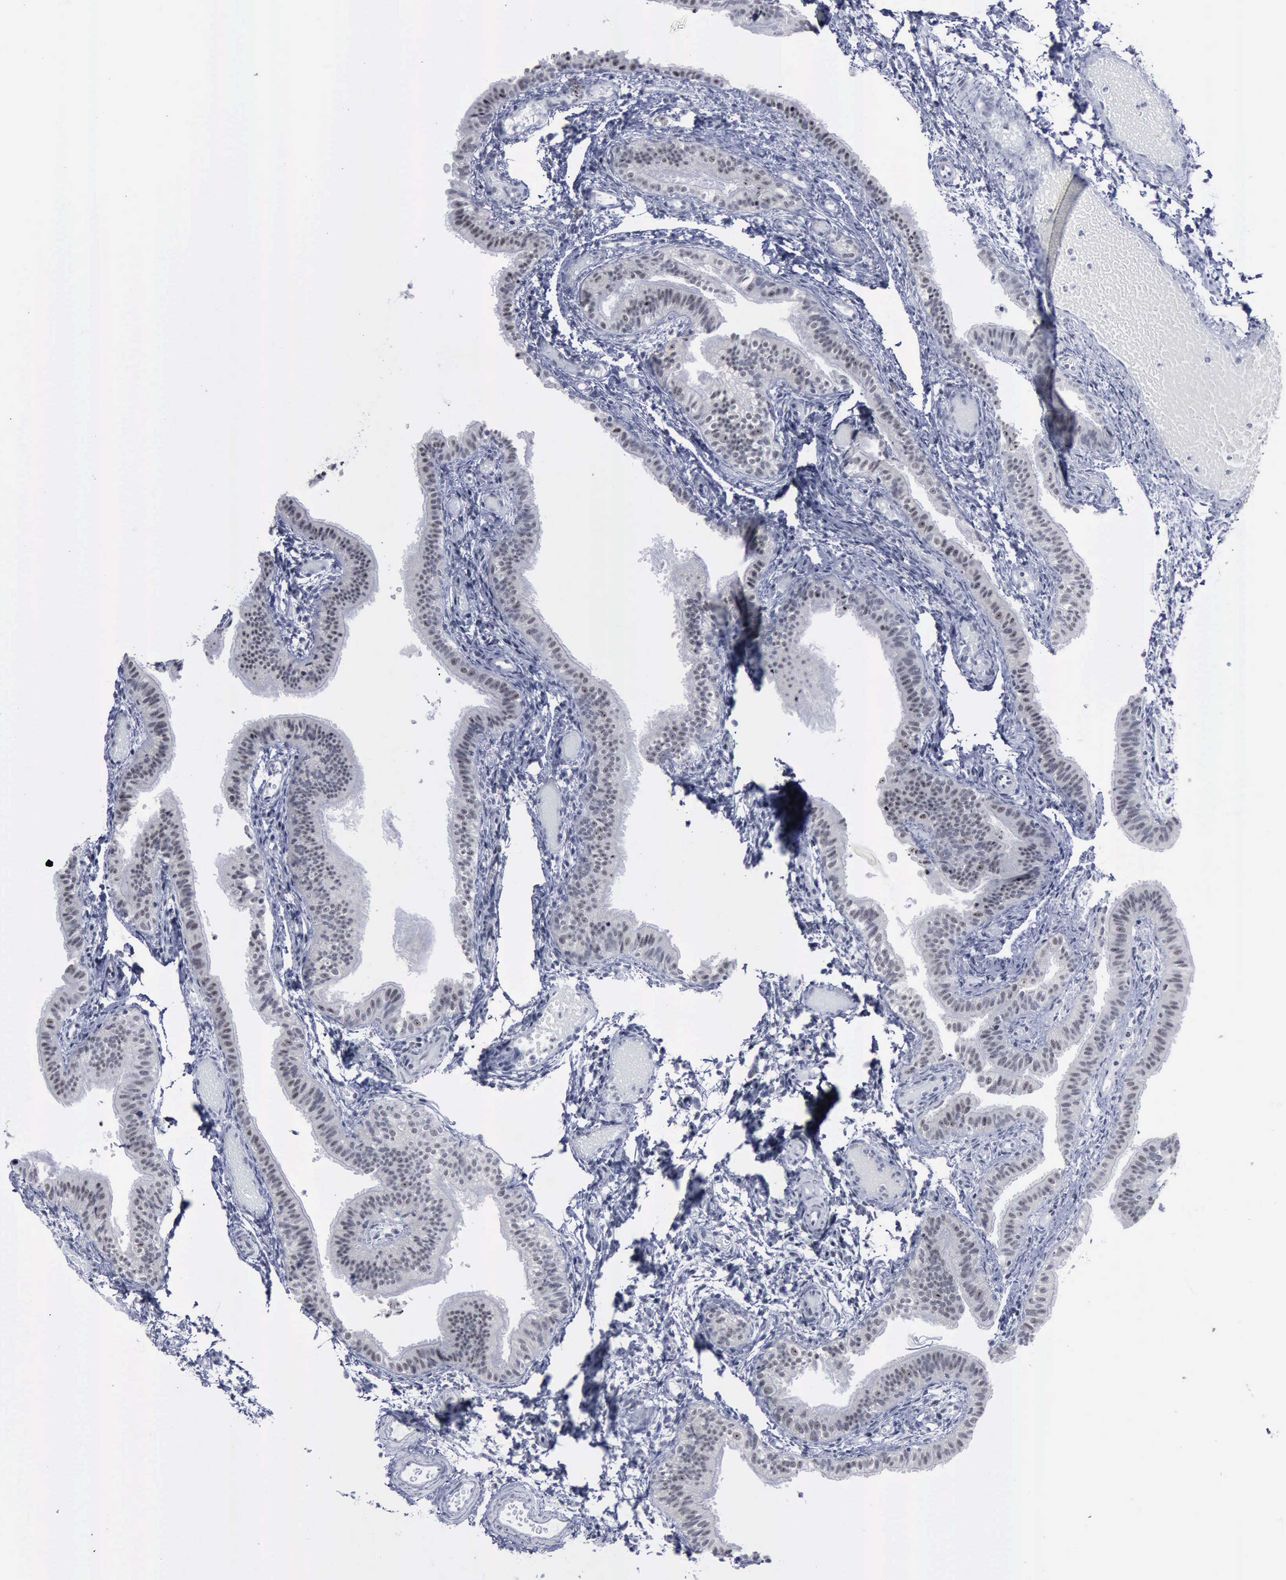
{"staining": {"intensity": "negative", "quantity": "none", "location": "none"}, "tissue": "fallopian tube", "cell_type": "Glandular cells", "image_type": "normal", "snomed": [{"axis": "morphology", "description": "Normal tissue, NOS"}, {"axis": "morphology", "description": "Dermoid, NOS"}, {"axis": "topography", "description": "Fallopian tube"}], "caption": "The histopathology image reveals no significant positivity in glandular cells of fallopian tube.", "gene": "BRD1", "patient": {"sex": "female", "age": 33}}